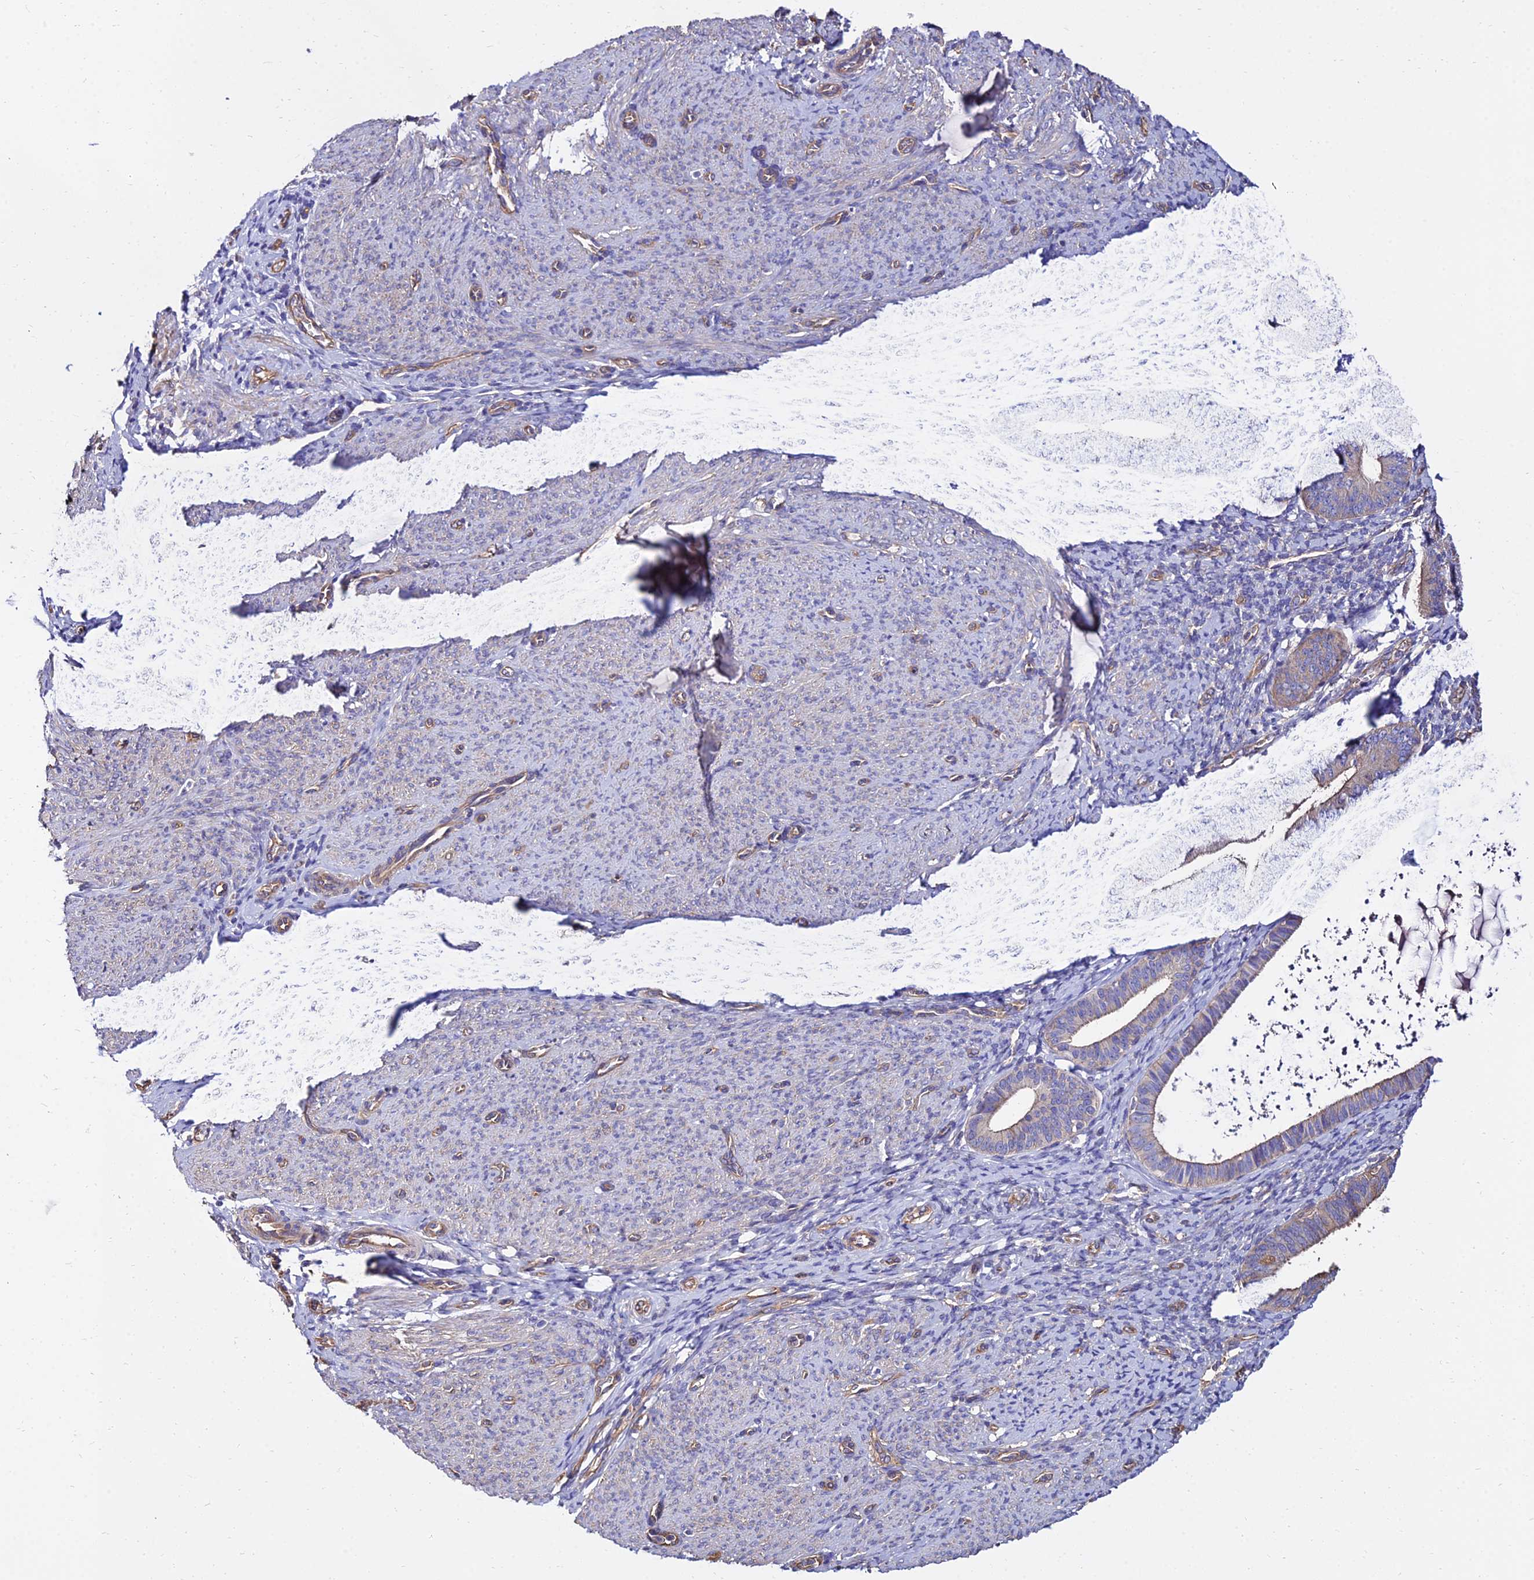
{"staining": {"intensity": "weak", "quantity": "25%-75%", "location": "cytoplasmic/membranous"}, "tissue": "endometrium", "cell_type": "Cells in endometrial stroma", "image_type": "normal", "snomed": [{"axis": "morphology", "description": "Normal tissue, NOS"}, {"axis": "topography", "description": "Endometrium"}], "caption": "This image reveals immunohistochemistry staining of normal endometrium, with low weak cytoplasmic/membranous expression in about 25%-75% of cells in endometrial stroma.", "gene": "CALM1", "patient": {"sex": "female", "age": 65}}